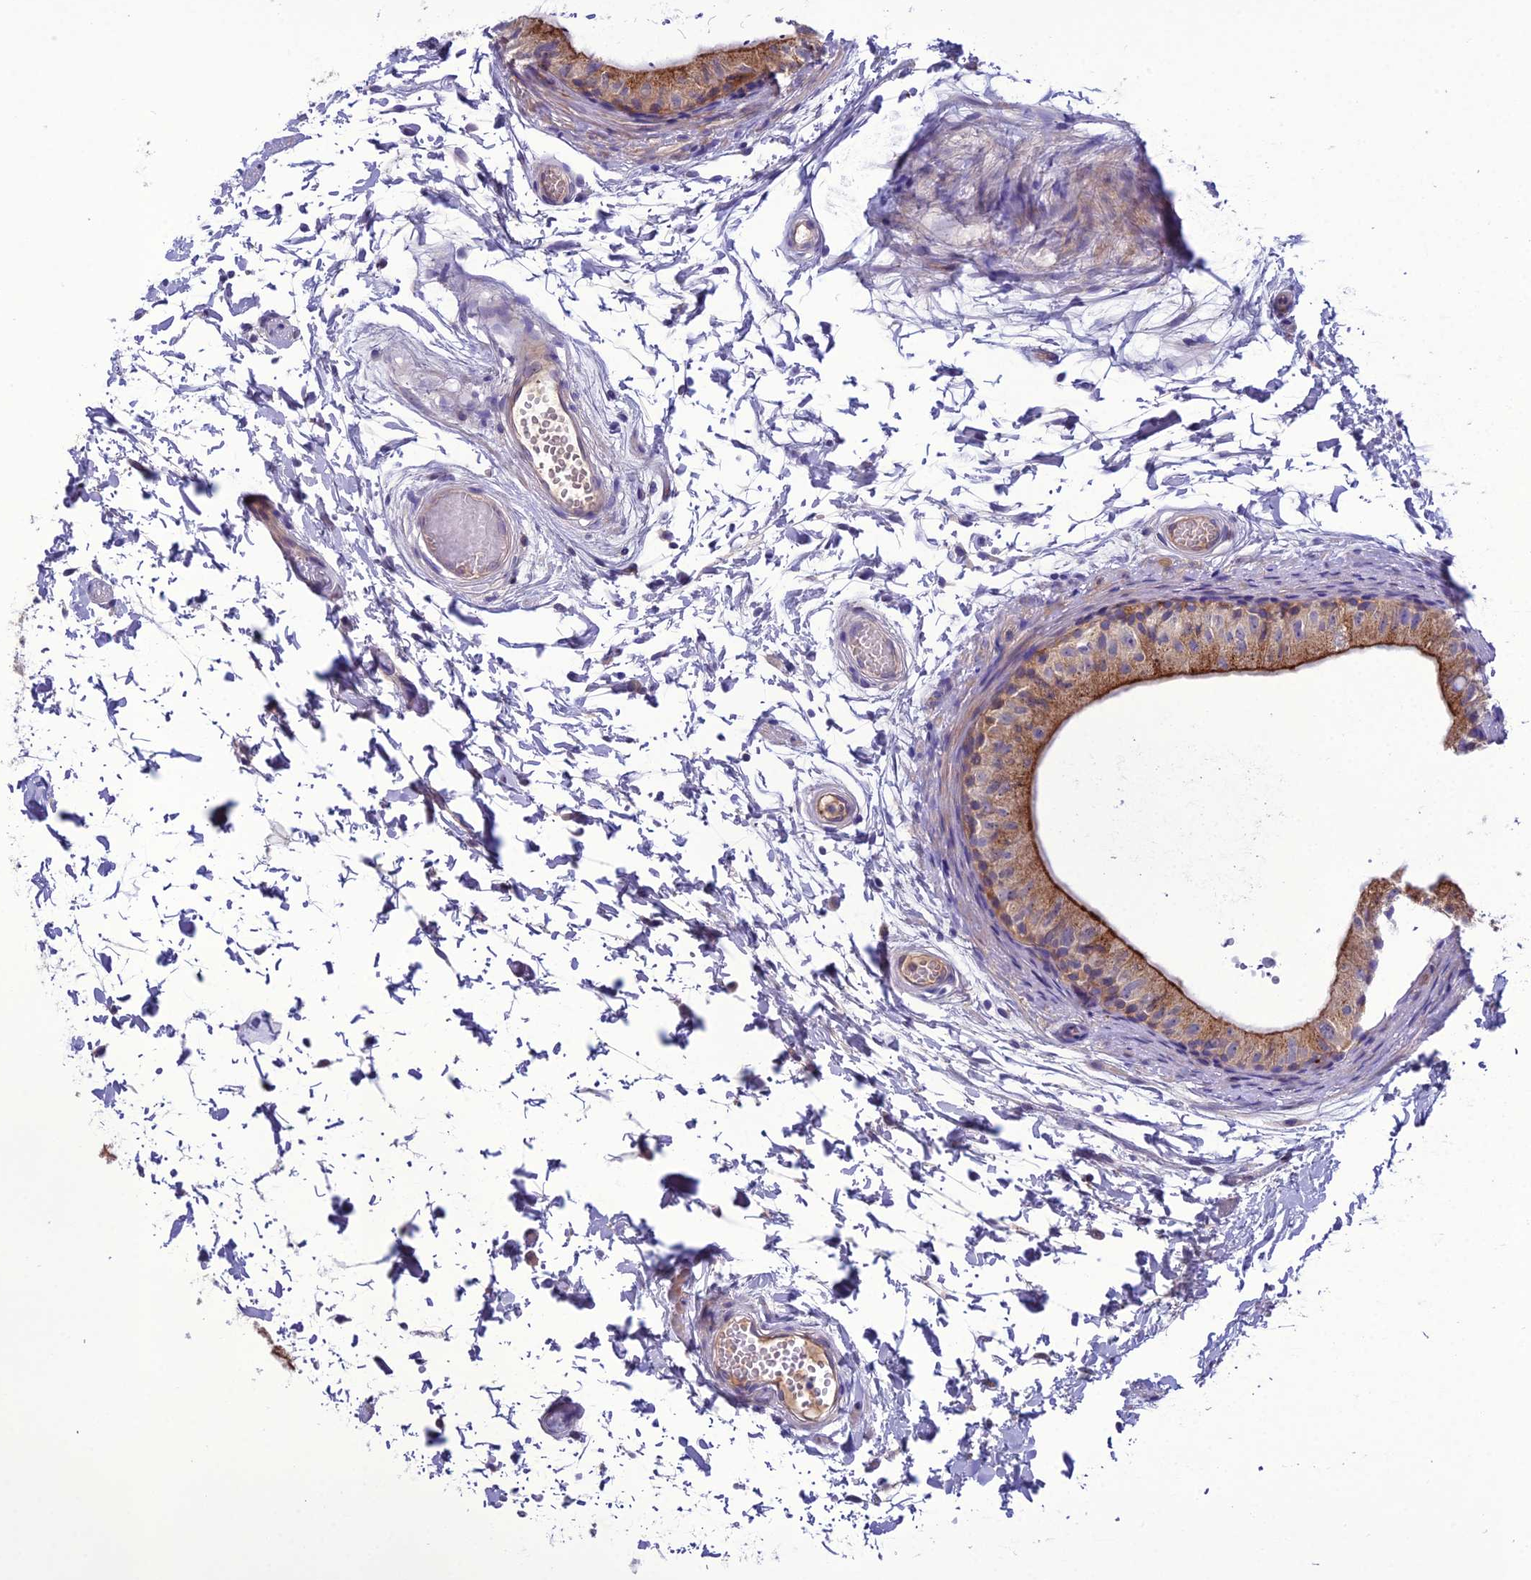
{"staining": {"intensity": "strong", "quantity": ">75%", "location": "cytoplasmic/membranous"}, "tissue": "epididymis", "cell_type": "Glandular cells", "image_type": "normal", "snomed": [{"axis": "morphology", "description": "Normal tissue, NOS"}, {"axis": "topography", "description": "Epididymis"}], "caption": "A photomicrograph of human epididymis stained for a protein shows strong cytoplasmic/membranous brown staining in glandular cells. (Stains: DAB in brown, nuclei in blue, Microscopy: brightfield microscopy at high magnification).", "gene": "GDF6", "patient": {"sex": "male", "age": 50}}